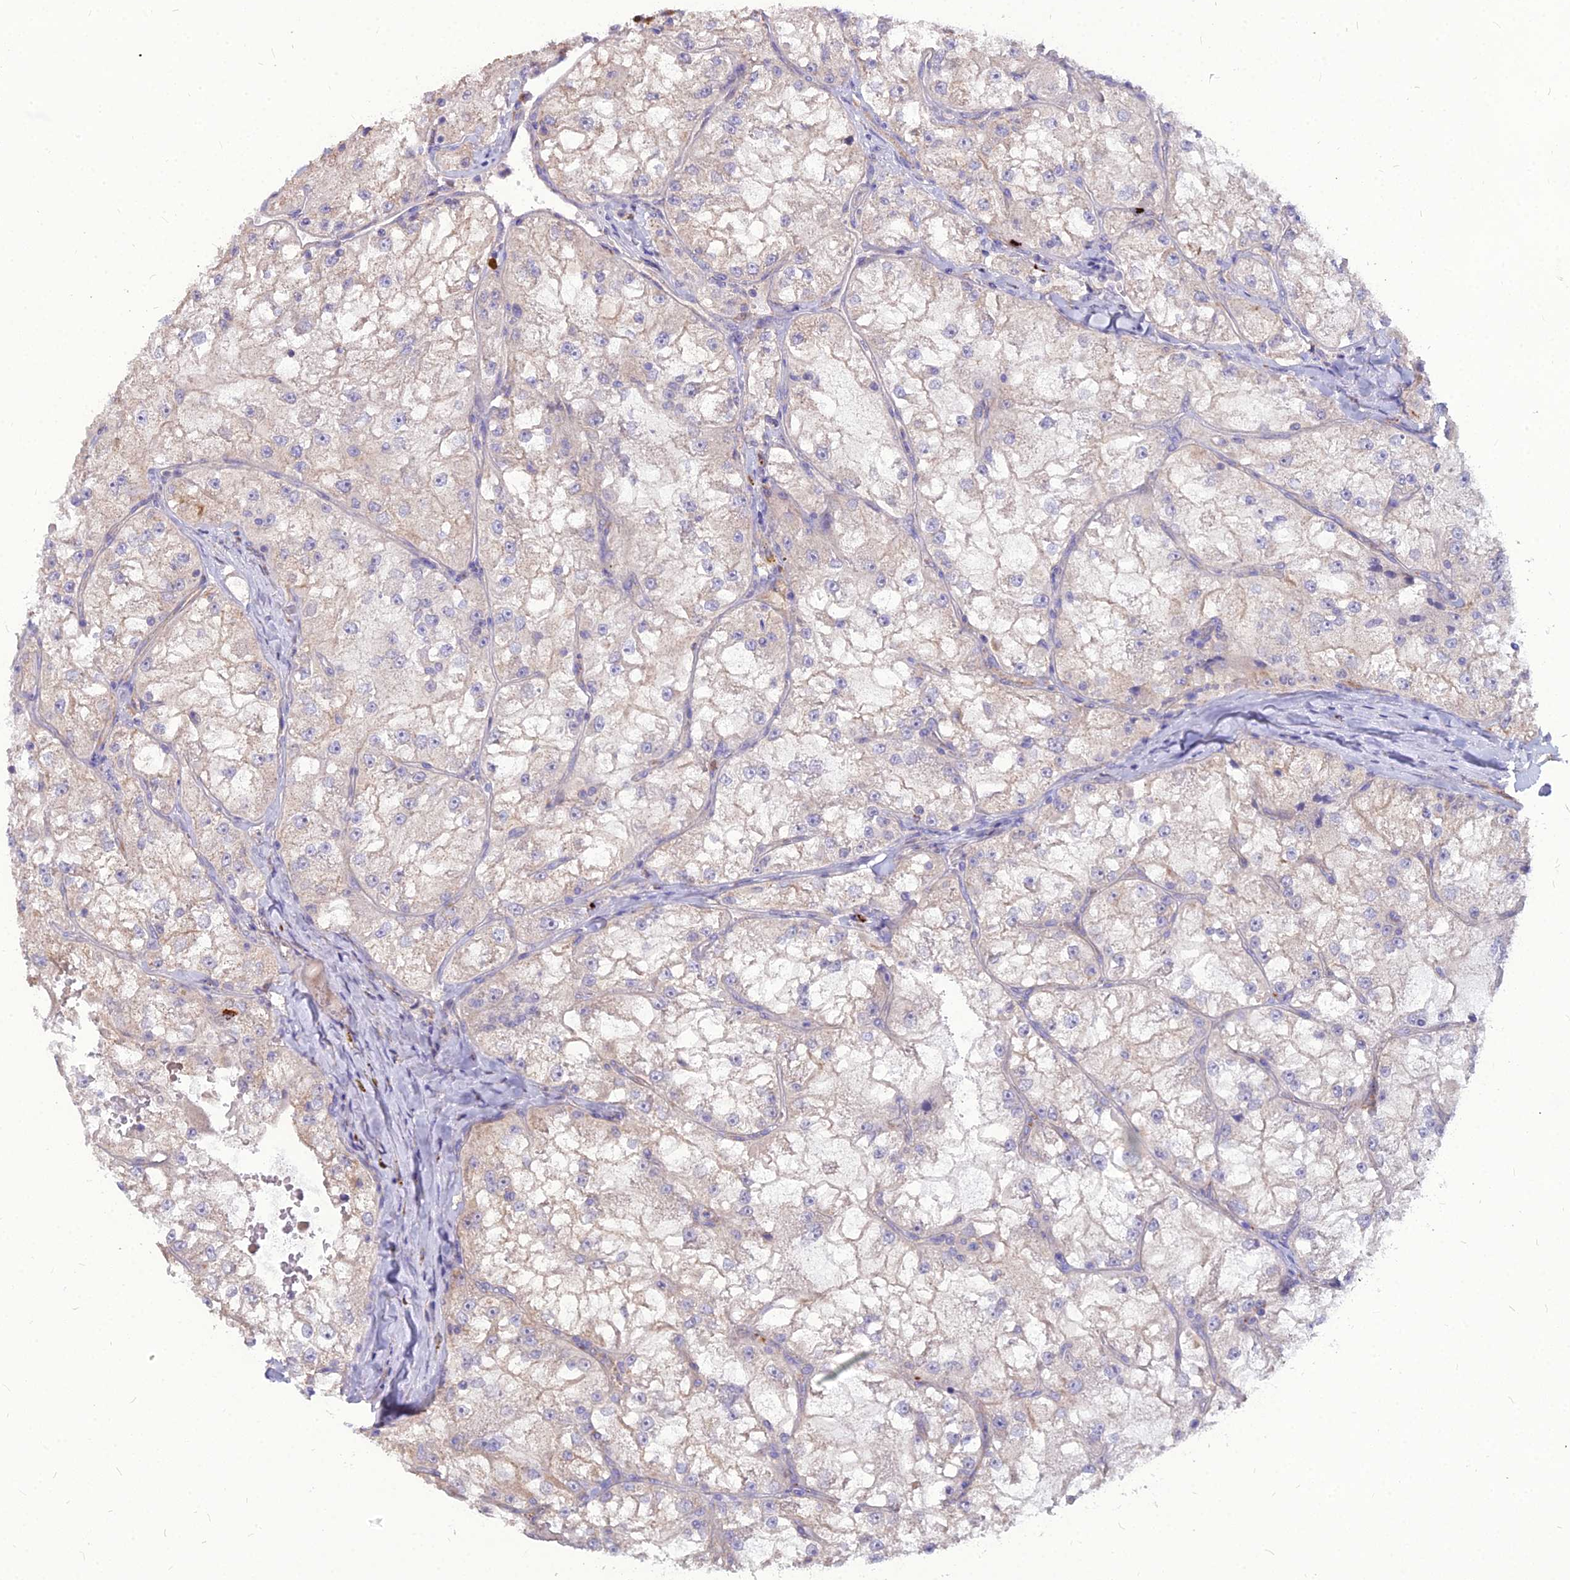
{"staining": {"intensity": "weak", "quantity": "<25%", "location": "cytoplasmic/membranous"}, "tissue": "renal cancer", "cell_type": "Tumor cells", "image_type": "cancer", "snomed": [{"axis": "morphology", "description": "Adenocarcinoma, NOS"}, {"axis": "topography", "description": "Kidney"}], "caption": "This is an immunohistochemistry histopathology image of human renal cancer. There is no staining in tumor cells.", "gene": "PCED1B", "patient": {"sex": "female", "age": 72}}